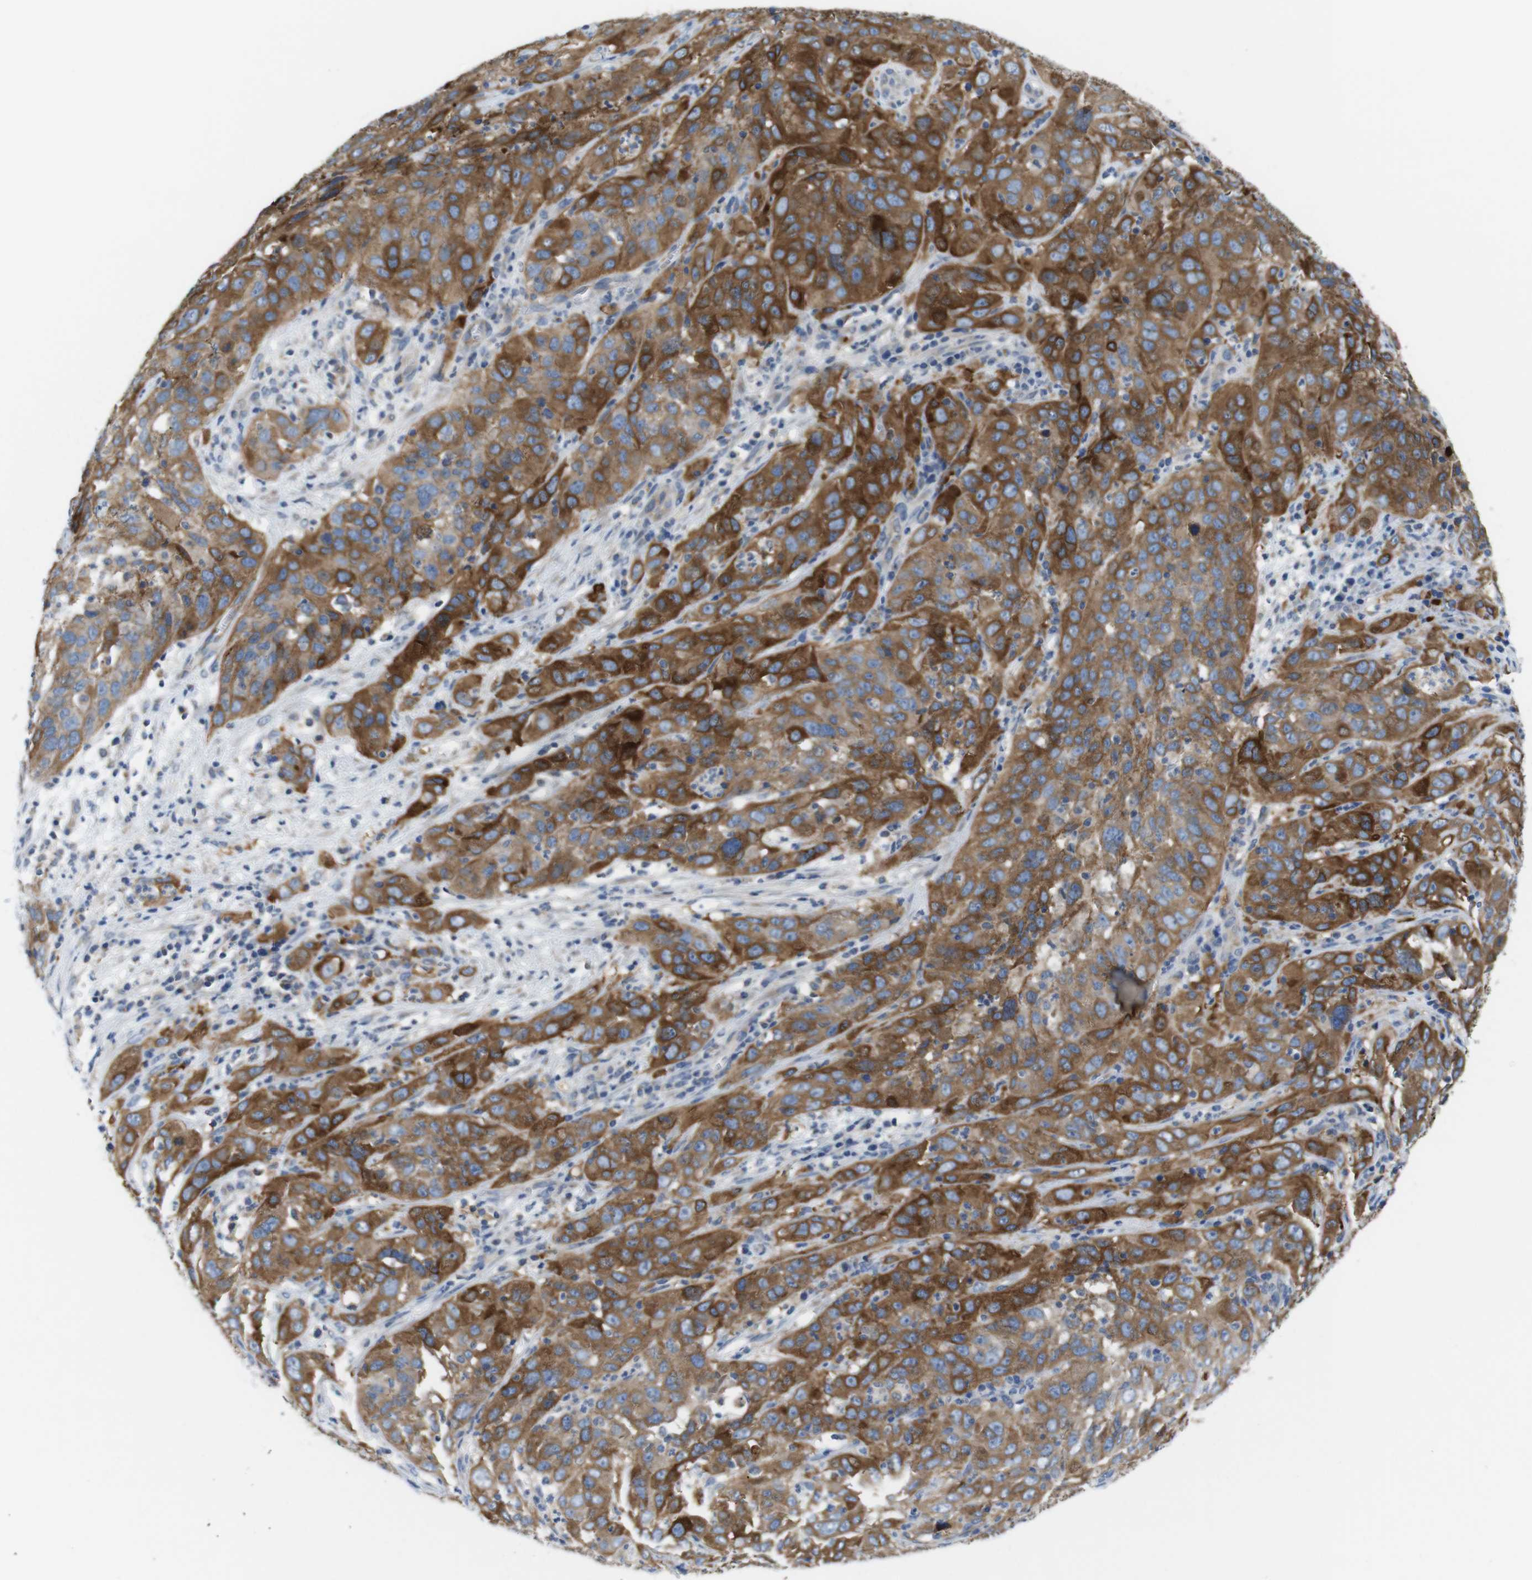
{"staining": {"intensity": "strong", "quantity": "25%-75%", "location": "cytoplasmic/membranous"}, "tissue": "cervical cancer", "cell_type": "Tumor cells", "image_type": "cancer", "snomed": [{"axis": "morphology", "description": "Squamous cell carcinoma, NOS"}, {"axis": "topography", "description": "Cervix"}], "caption": "Immunohistochemical staining of human squamous cell carcinoma (cervical) reveals strong cytoplasmic/membranous protein positivity in about 25%-75% of tumor cells. Using DAB (3,3'-diaminobenzidine) (brown) and hematoxylin (blue) stains, captured at high magnification using brightfield microscopy.", "gene": "EFCAB14", "patient": {"sex": "female", "age": 32}}